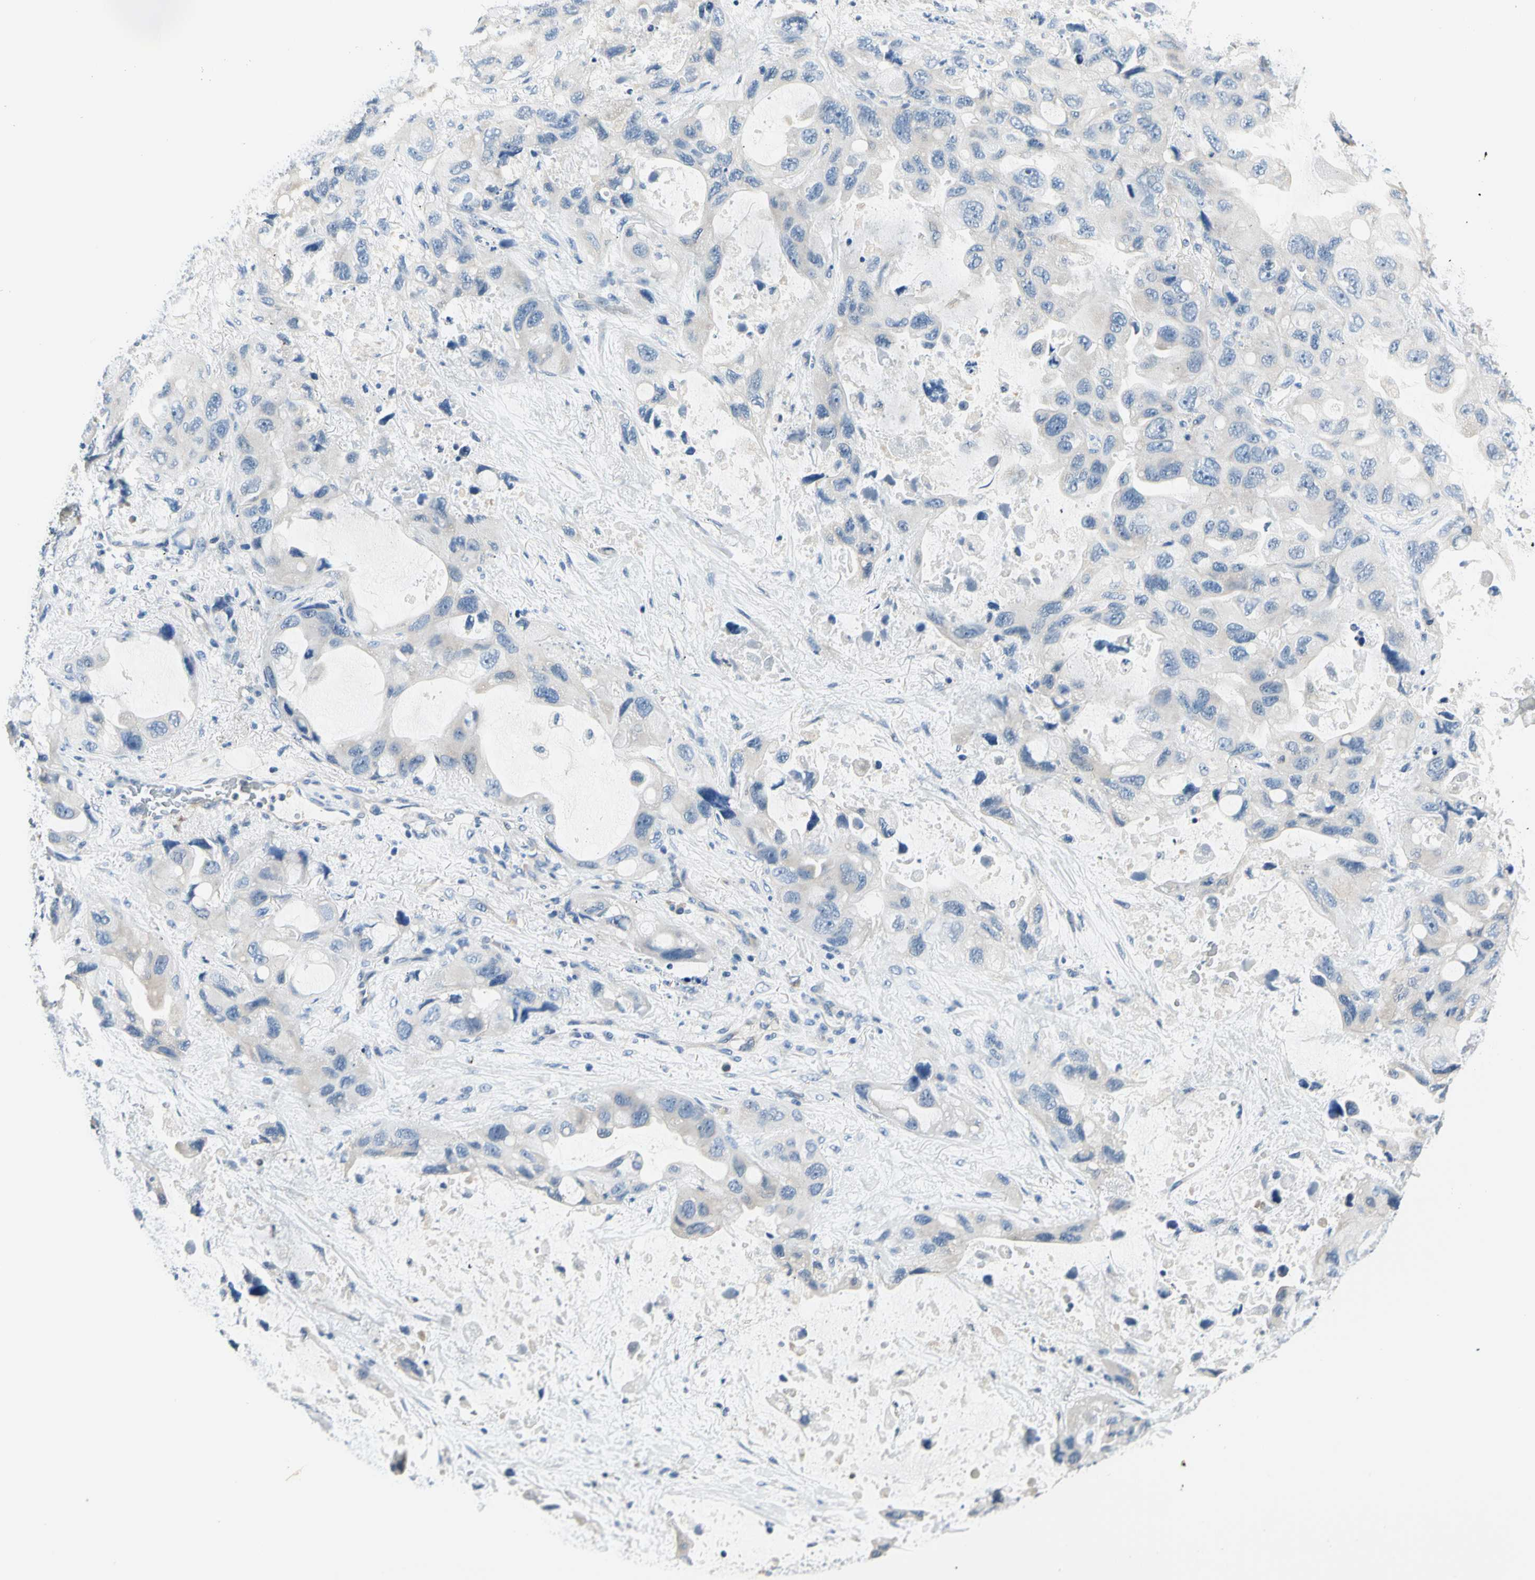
{"staining": {"intensity": "negative", "quantity": "none", "location": "none"}, "tissue": "lung cancer", "cell_type": "Tumor cells", "image_type": "cancer", "snomed": [{"axis": "morphology", "description": "Squamous cell carcinoma, NOS"}, {"axis": "topography", "description": "Lung"}], "caption": "Lung squamous cell carcinoma stained for a protein using immunohistochemistry (IHC) shows no expression tumor cells.", "gene": "TGFBR3", "patient": {"sex": "female", "age": 73}}